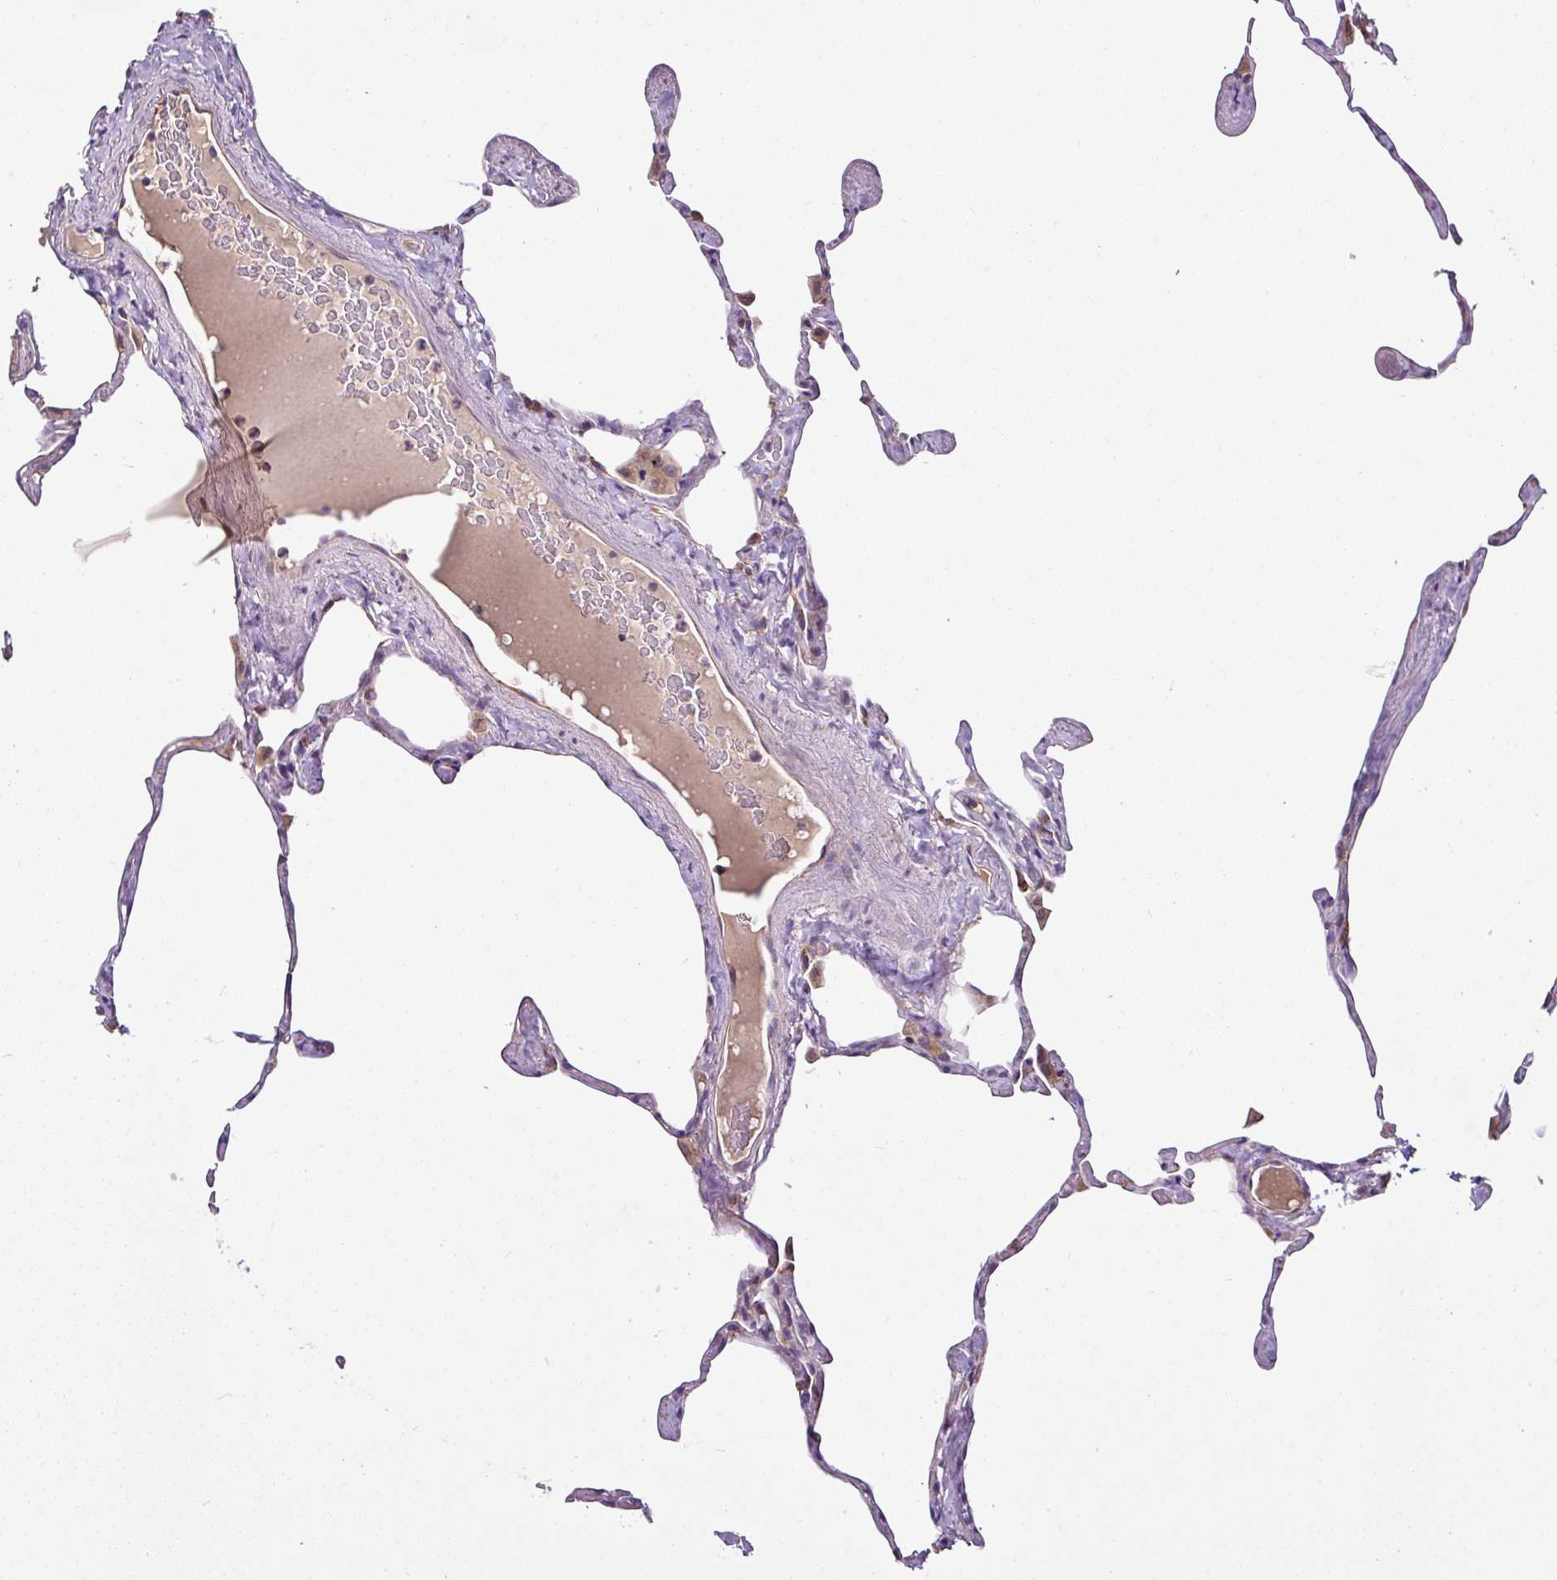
{"staining": {"intensity": "weak", "quantity": "25%-75%", "location": "cytoplasmic/membranous"}, "tissue": "lung", "cell_type": "Alveolar cells", "image_type": "normal", "snomed": [{"axis": "morphology", "description": "Normal tissue, NOS"}, {"axis": "topography", "description": "Lung"}], "caption": "An image showing weak cytoplasmic/membranous expression in about 25%-75% of alveolar cells in normal lung, as visualized by brown immunohistochemical staining.", "gene": "GAN", "patient": {"sex": "male", "age": 65}}